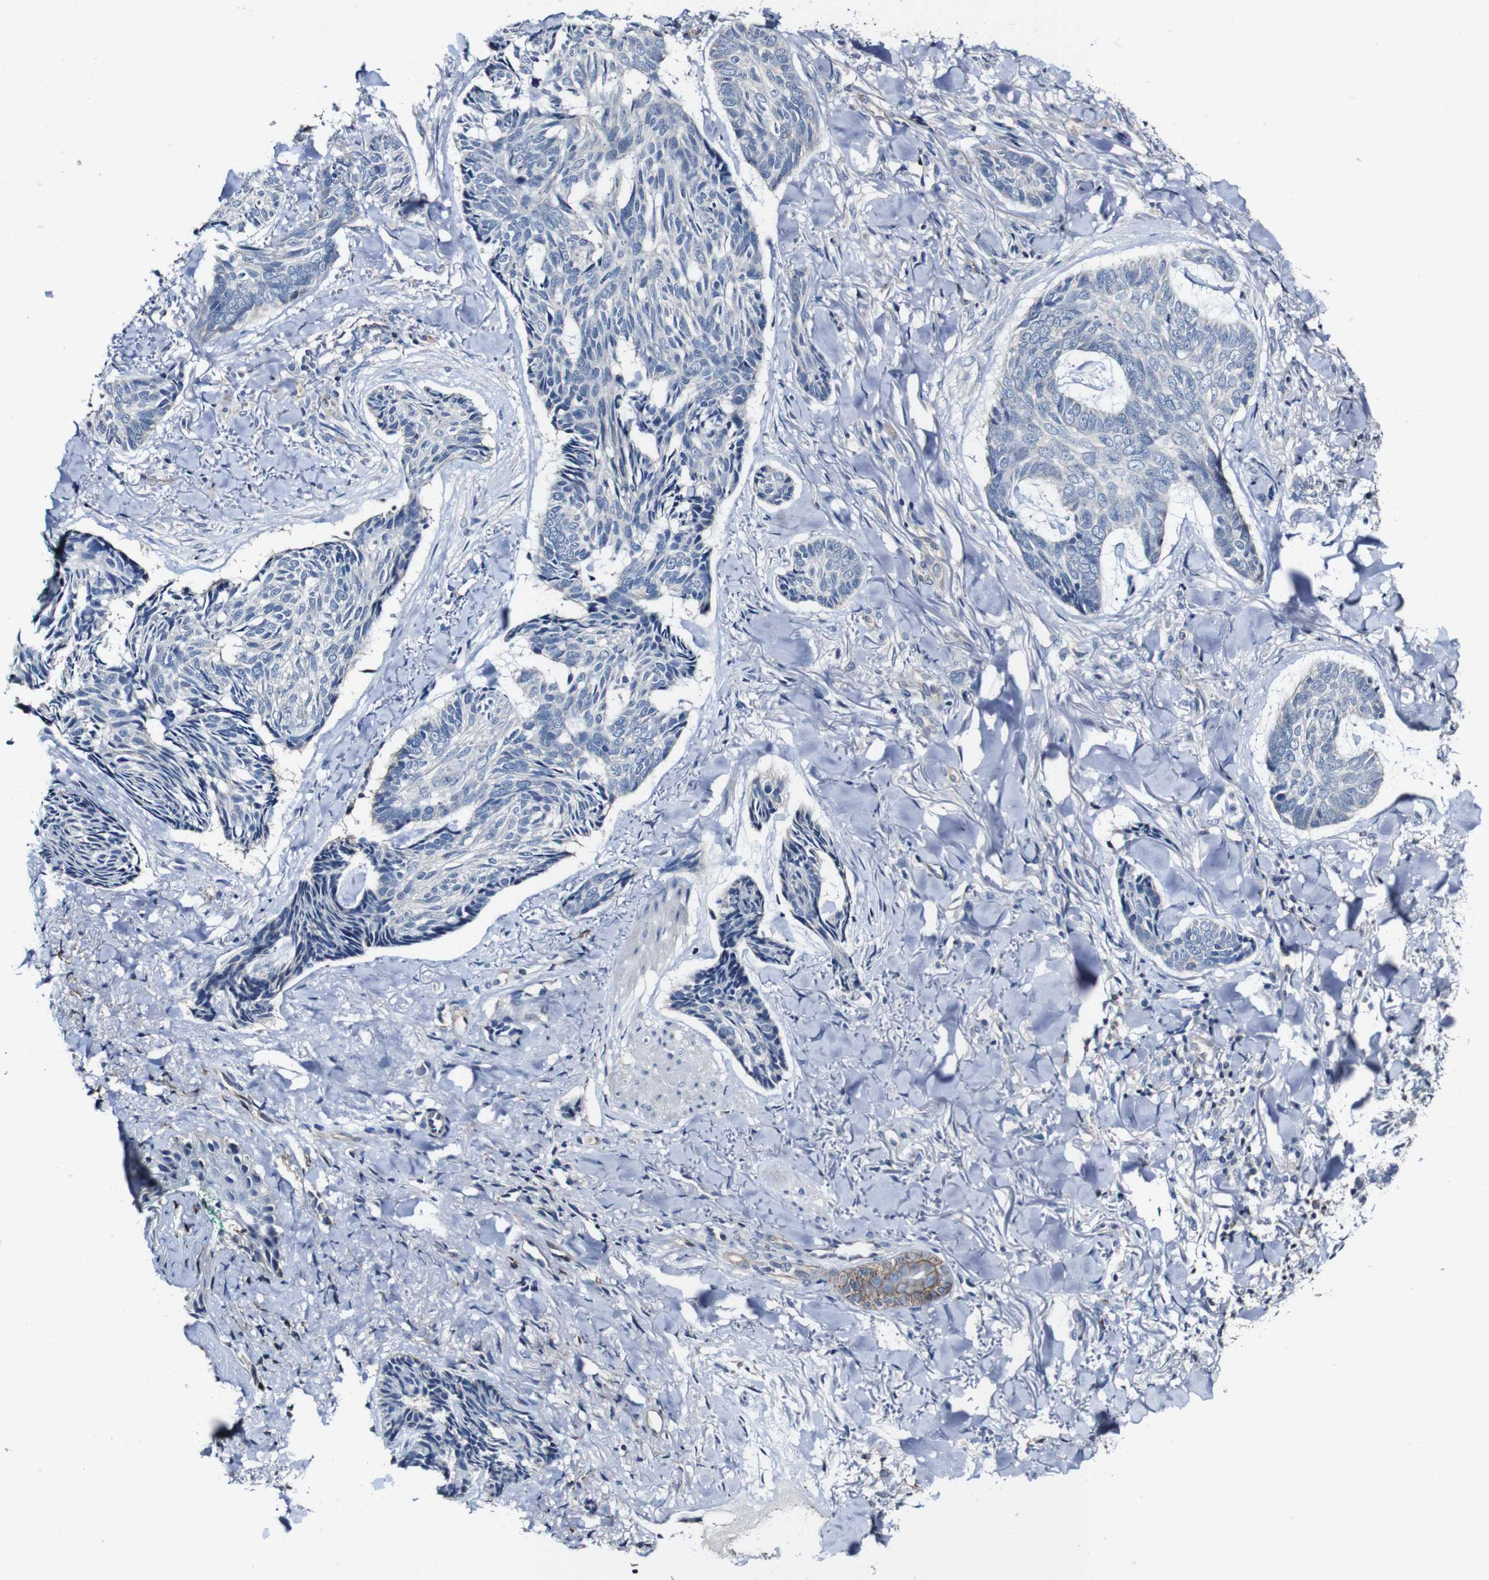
{"staining": {"intensity": "negative", "quantity": "none", "location": "none"}, "tissue": "skin cancer", "cell_type": "Tumor cells", "image_type": "cancer", "snomed": [{"axis": "morphology", "description": "Basal cell carcinoma"}, {"axis": "topography", "description": "Skin"}], "caption": "Immunohistochemistry image of human basal cell carcinoma (skin) stained for a protein (brown), which shows no positivity in tumor cells.", "gene": "GRAMD1A", "patient": {"sex": "male", "age": 43}}